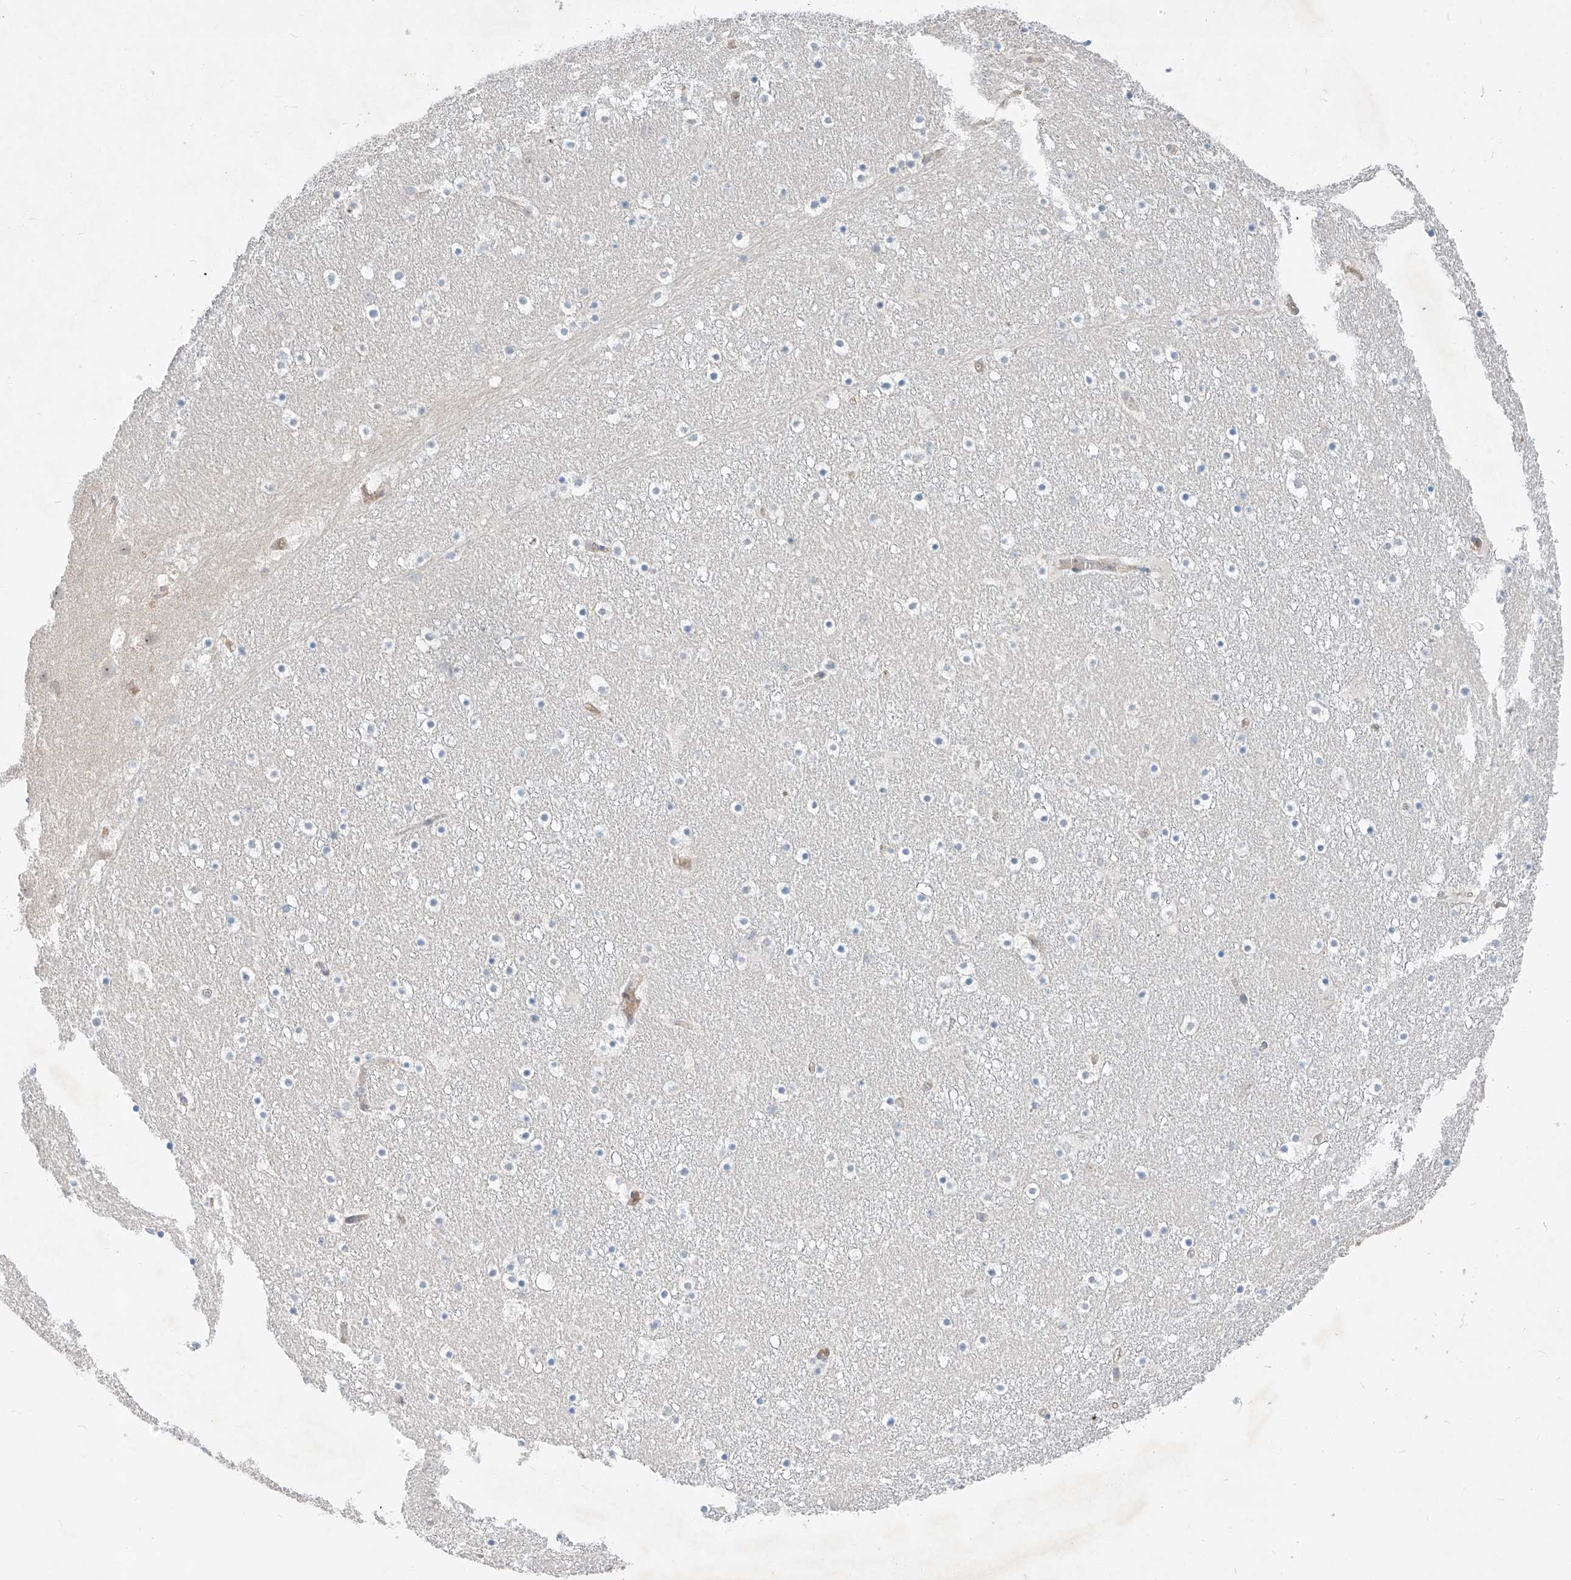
{"staining": {"intensity": "negative", "quantity": "none", "location": "none"}, "tissue": "caudate", "cell_type": "Glial cells", "image_type": "normal", "snomed": [{"axis": "morphology", "description": "Normal tissue, NOS"}, {"axis": "topography", "description": "Lateral ventricle wall"}], "caption": "This is an IHC histopathology image of benign human caudate. There is no staining in glial cells.", "gene": "RUSC1", "patient": {"sex": "male", "age": 45}}